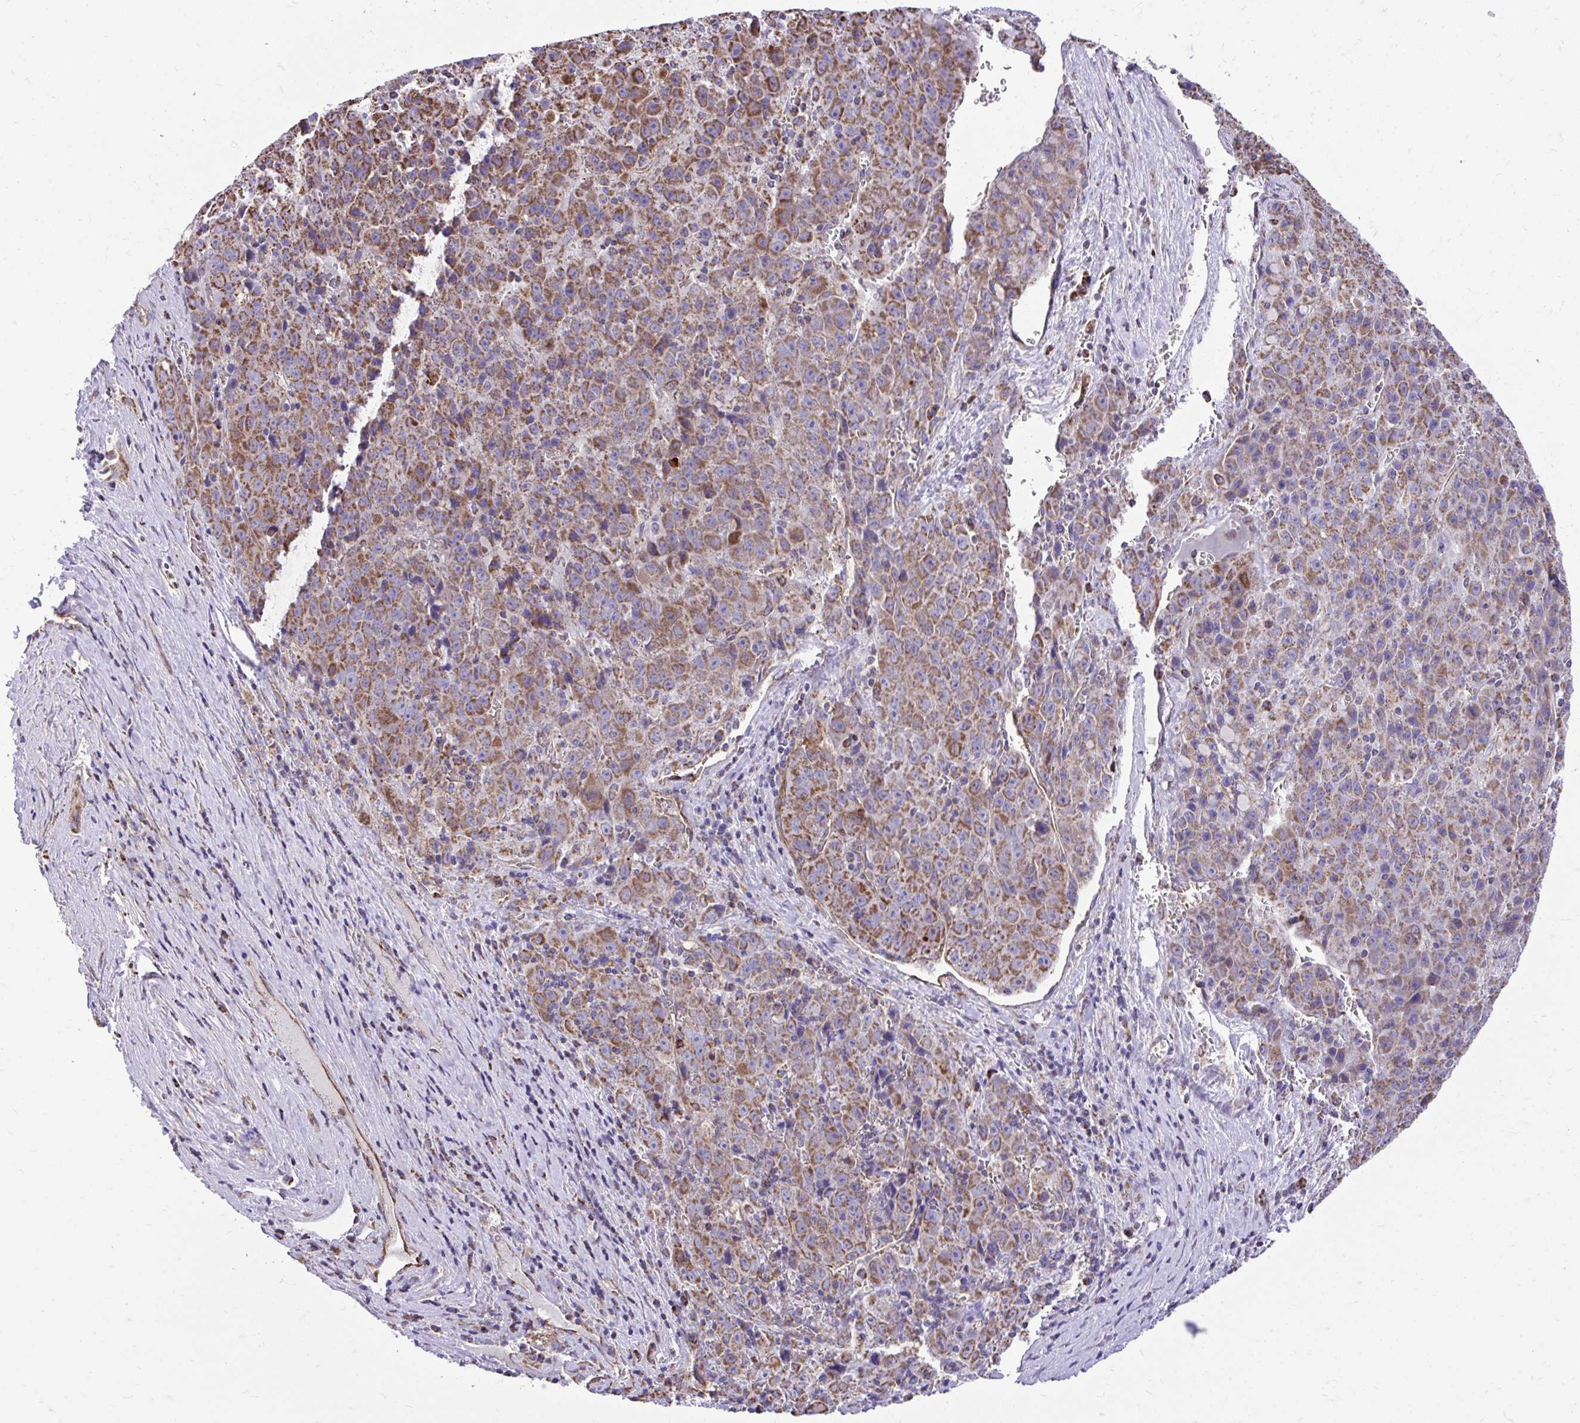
{"staining": {"intensity": "moderate", "quantity": ">75%", "location": "cytoplasmic/membranous"}, "tissue": "liver cancer", "cell_type": "Tumor cells", "image_type": "cancer", "snomed": [{"axis": "morphology", "description": "Carcinoma, Hepatocellular, NOS"}, {"axis": "topography", "description": "Liver"}], "caption": "Protein expression analysis of human liver hepatocellular carcinoma reveals moderate cytoplasmic/membranous expression in about >75% of tumor cells.", "gene": "UBE2C", "patient": {"sex": "female", "age": 53}}